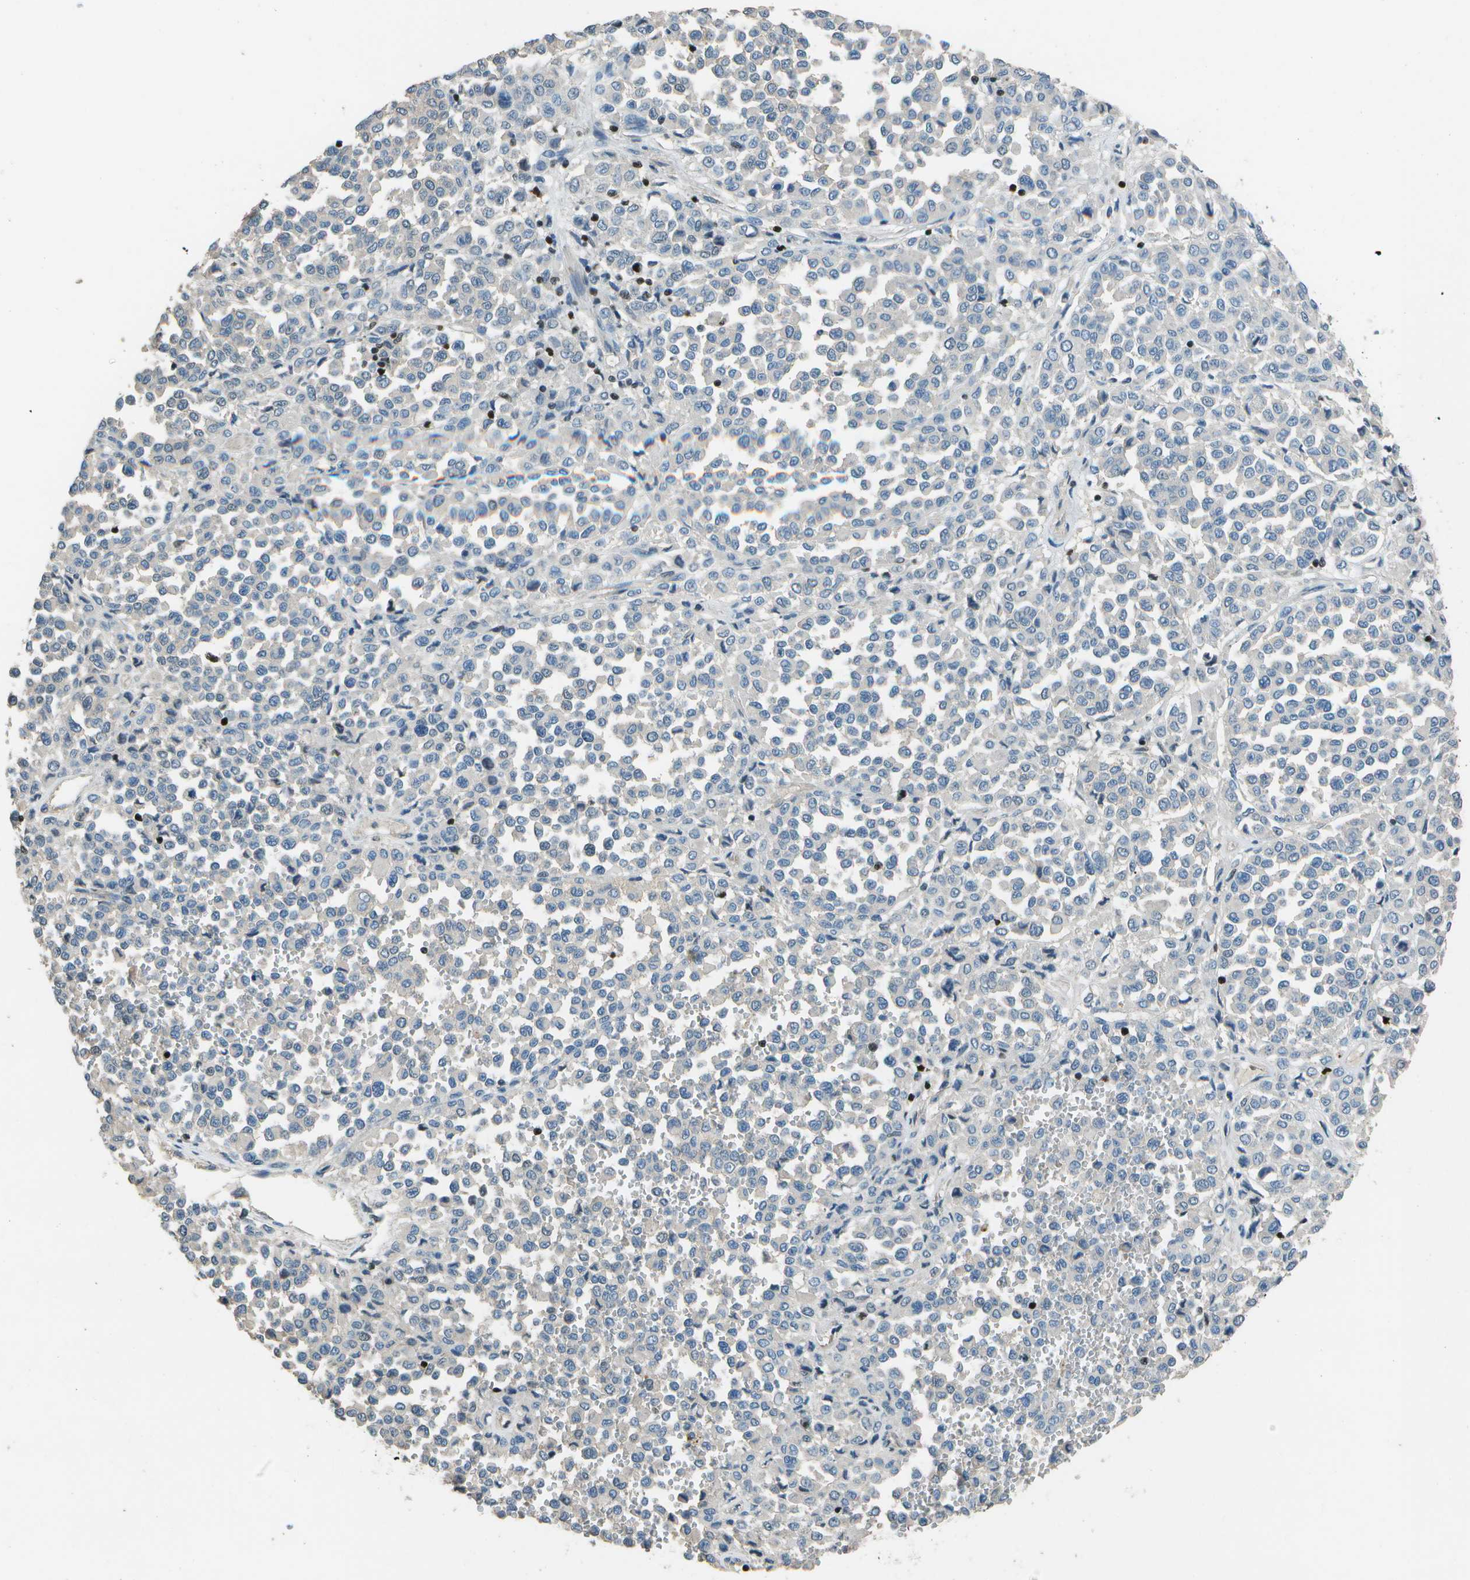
{"staining": {"intensity": "negative", "quantity": "none", "location": "none"}, "tissue": "melanoma", "cell_type": "Tumor cells", "image_type": "cancer", "snomed": [{"axis": "morphology", "description": "Malignant melanoma, Metastatic site"}, {"axis": "topography", "description": "Pancreas"}], "caption": "The immunohistochemistry (IHC) micrograph has no significant positivity in tumor cells of malignant melanoma (metastatic site) tissue. (Stains: DAB (3,3'-diaminobenzidine) IHC with hematoxylin counter stain, Microscopy: brightfield microscopy at high magnification).", "gene": "PDLIM1", "patient": {"sex": "female", "age": 30}}